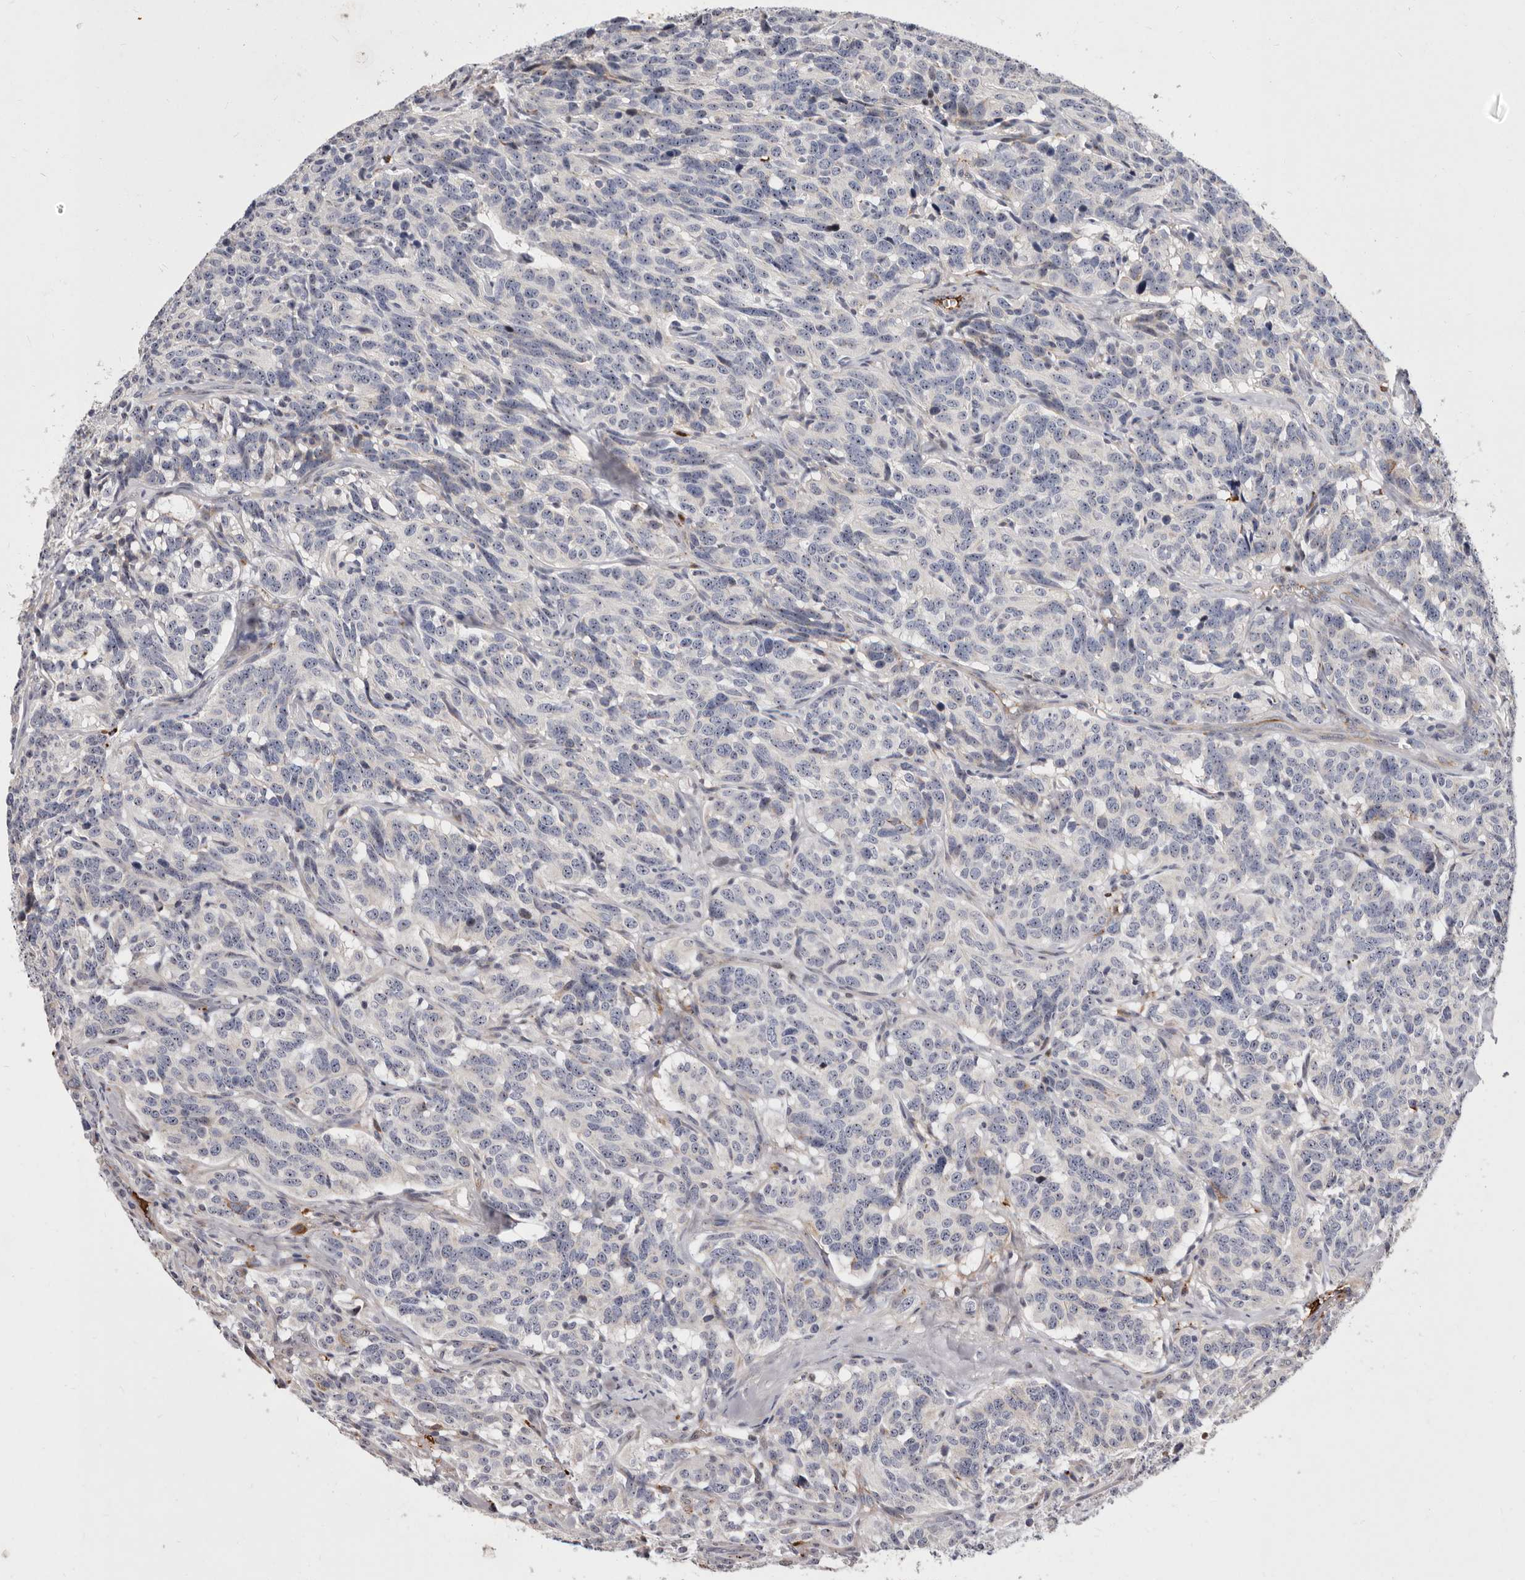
{"staining": {"intensity": "negative", "quantity": "none", "location": "none"}, "tissue": "carcinoid", "cell_type": "Tumor cells", "image_type": "cancer", "snomed": [{"axis": "morphology", "description": "Carcinoid, malignant, NOS"}, {"axis": "topography", "description": "Lung"}], "caption": "Immunohistochemistry of human carcinoid displays no staining in tumor cells.", "gene": "NUBPL", "patient": {"sex": "female", "age": 46}}